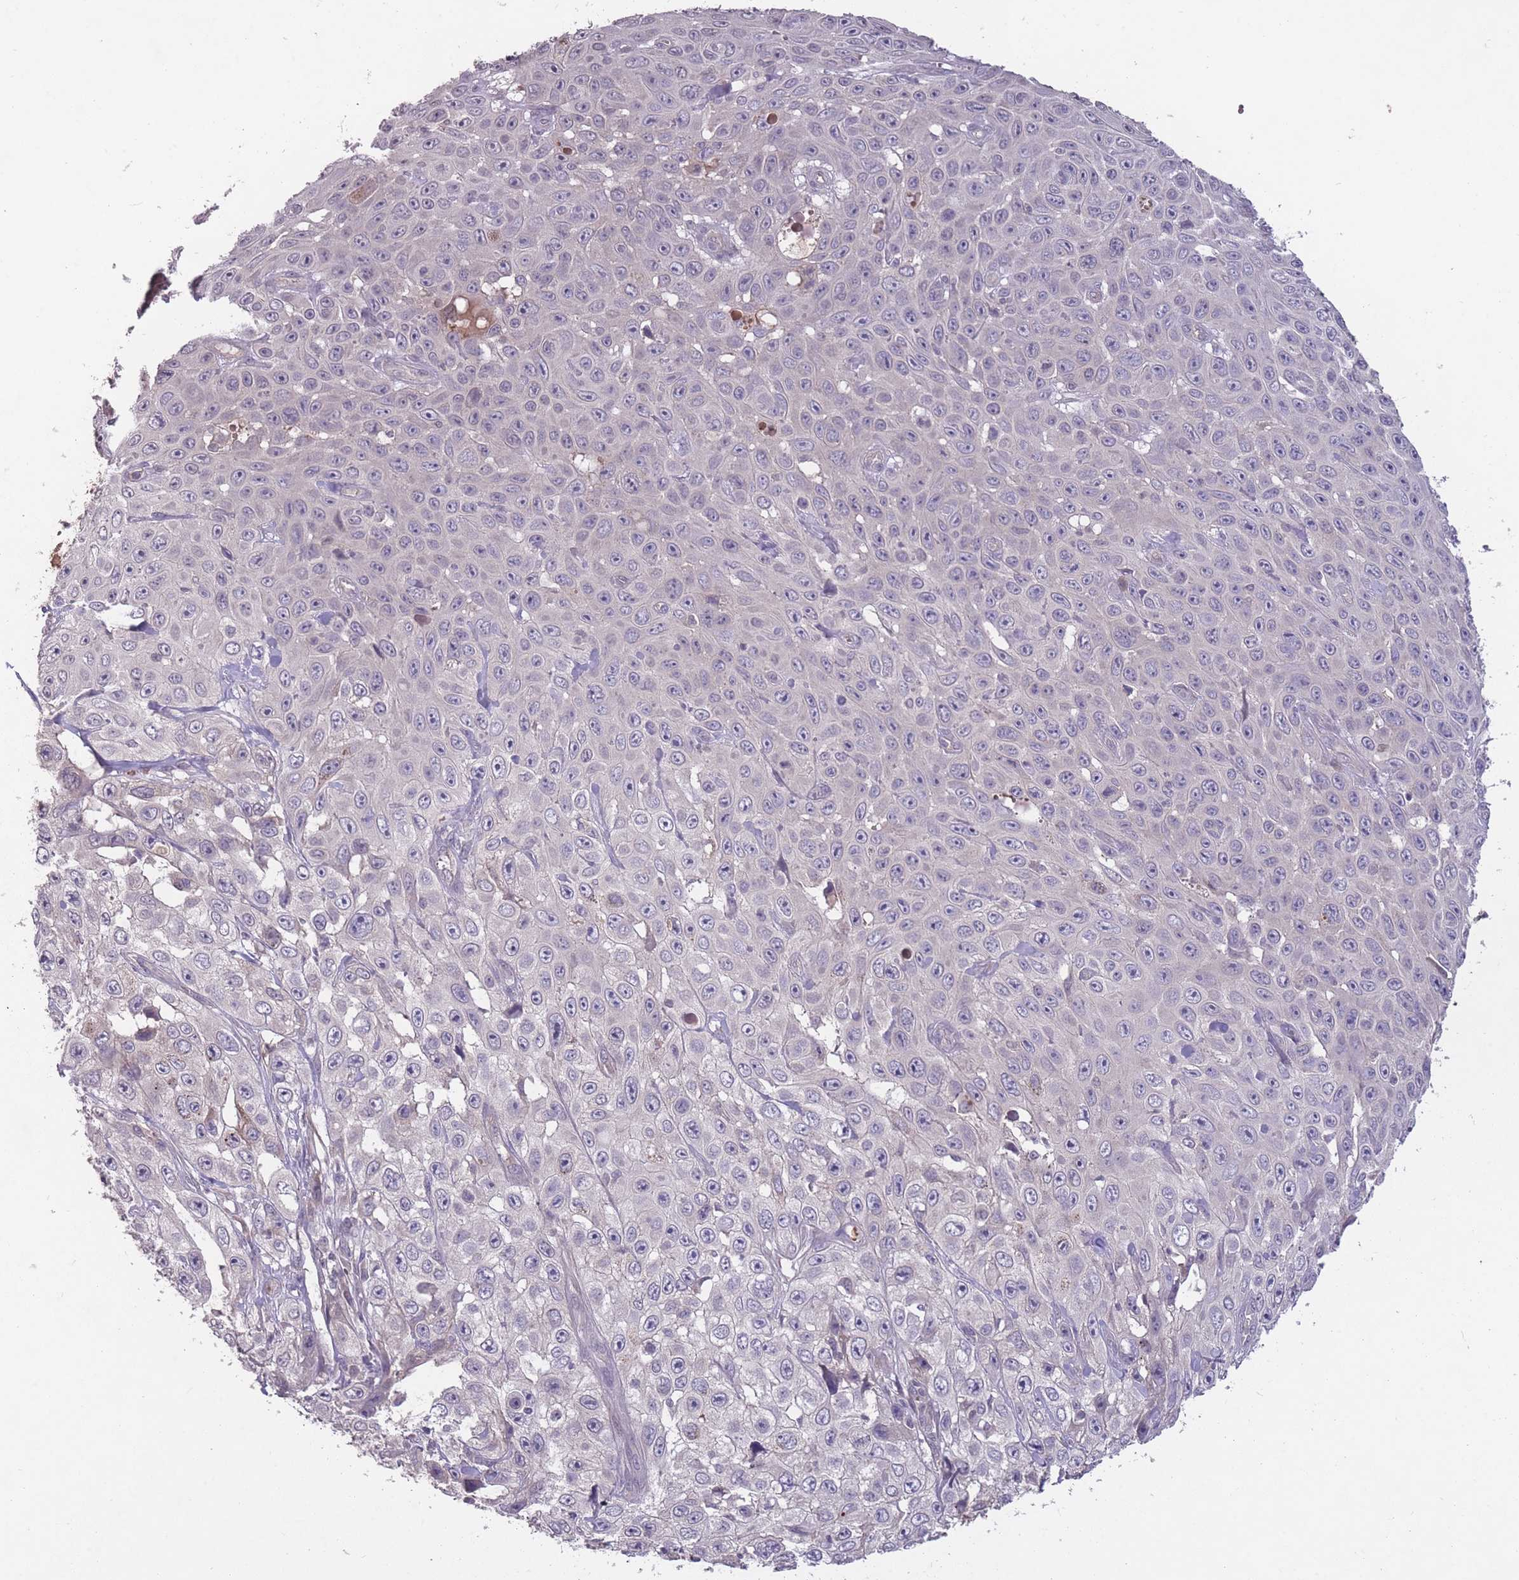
{"staining": {"intensity": "negative", "quantity": "none", "location": "none"}, "tissue": "skin cancer", "cell_type": "Tumor cells", "image_type": "cancer", "snomed": [{"axis": "morphology", "description": "Squamous cell carcinoma, NOS"}, {"axis": "topography", "description": "Skin"}], "caption": "The histopathology image exhibits no staining of tumor cells in squamous cell carcinoma (skin).", "gene": "ADCYAP1R1", "patient": {"sex": "male", "age": 82}}